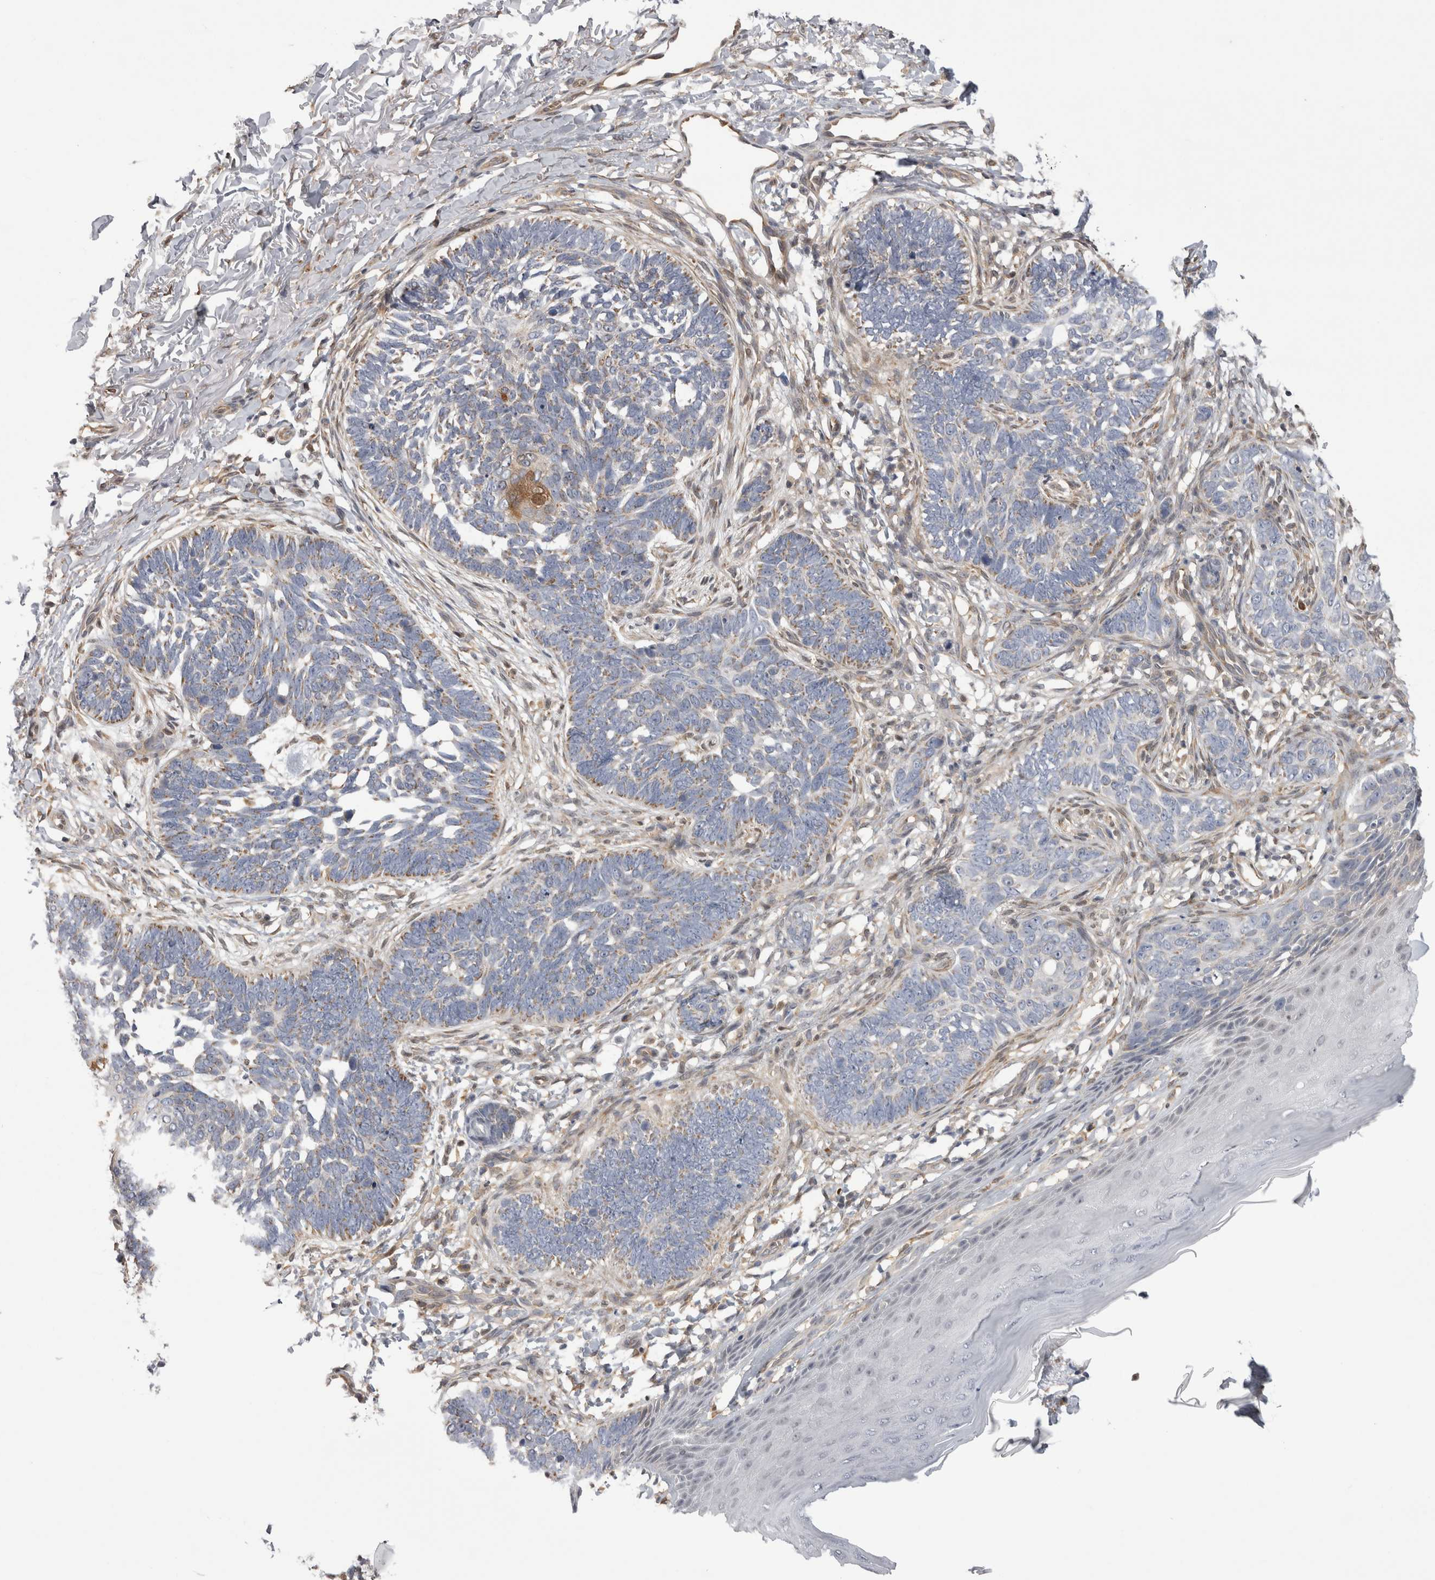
{"staining": {"intensity": "weak", "quantity": ">75%", "location": "cytoplasmic/membranous"}, "tissue": "skin cancer", "cell_type": "Tumor cells", "image_type": "cancer", "snomed": [{"axis": "morphology", "description": "Normal tissue, NOS"}, {"axis": "morphology", "description": "Basal cell carcinoma"}, {"axis": "topography", "description": "Skin"}], "caption": "IHC (DAB) staining of human skin cancer demonstrates weak cytoplasmic/membranous protein staining in approximately >75% of tumor cells. Using DAB (3,3'-diaminobenzidine) (brown) and hematoxylin (blue) stains, captured at high magnification using brightfield microscopy.", "gene": "CHIC2", "patient": {"sex": "male", "age": 77}}